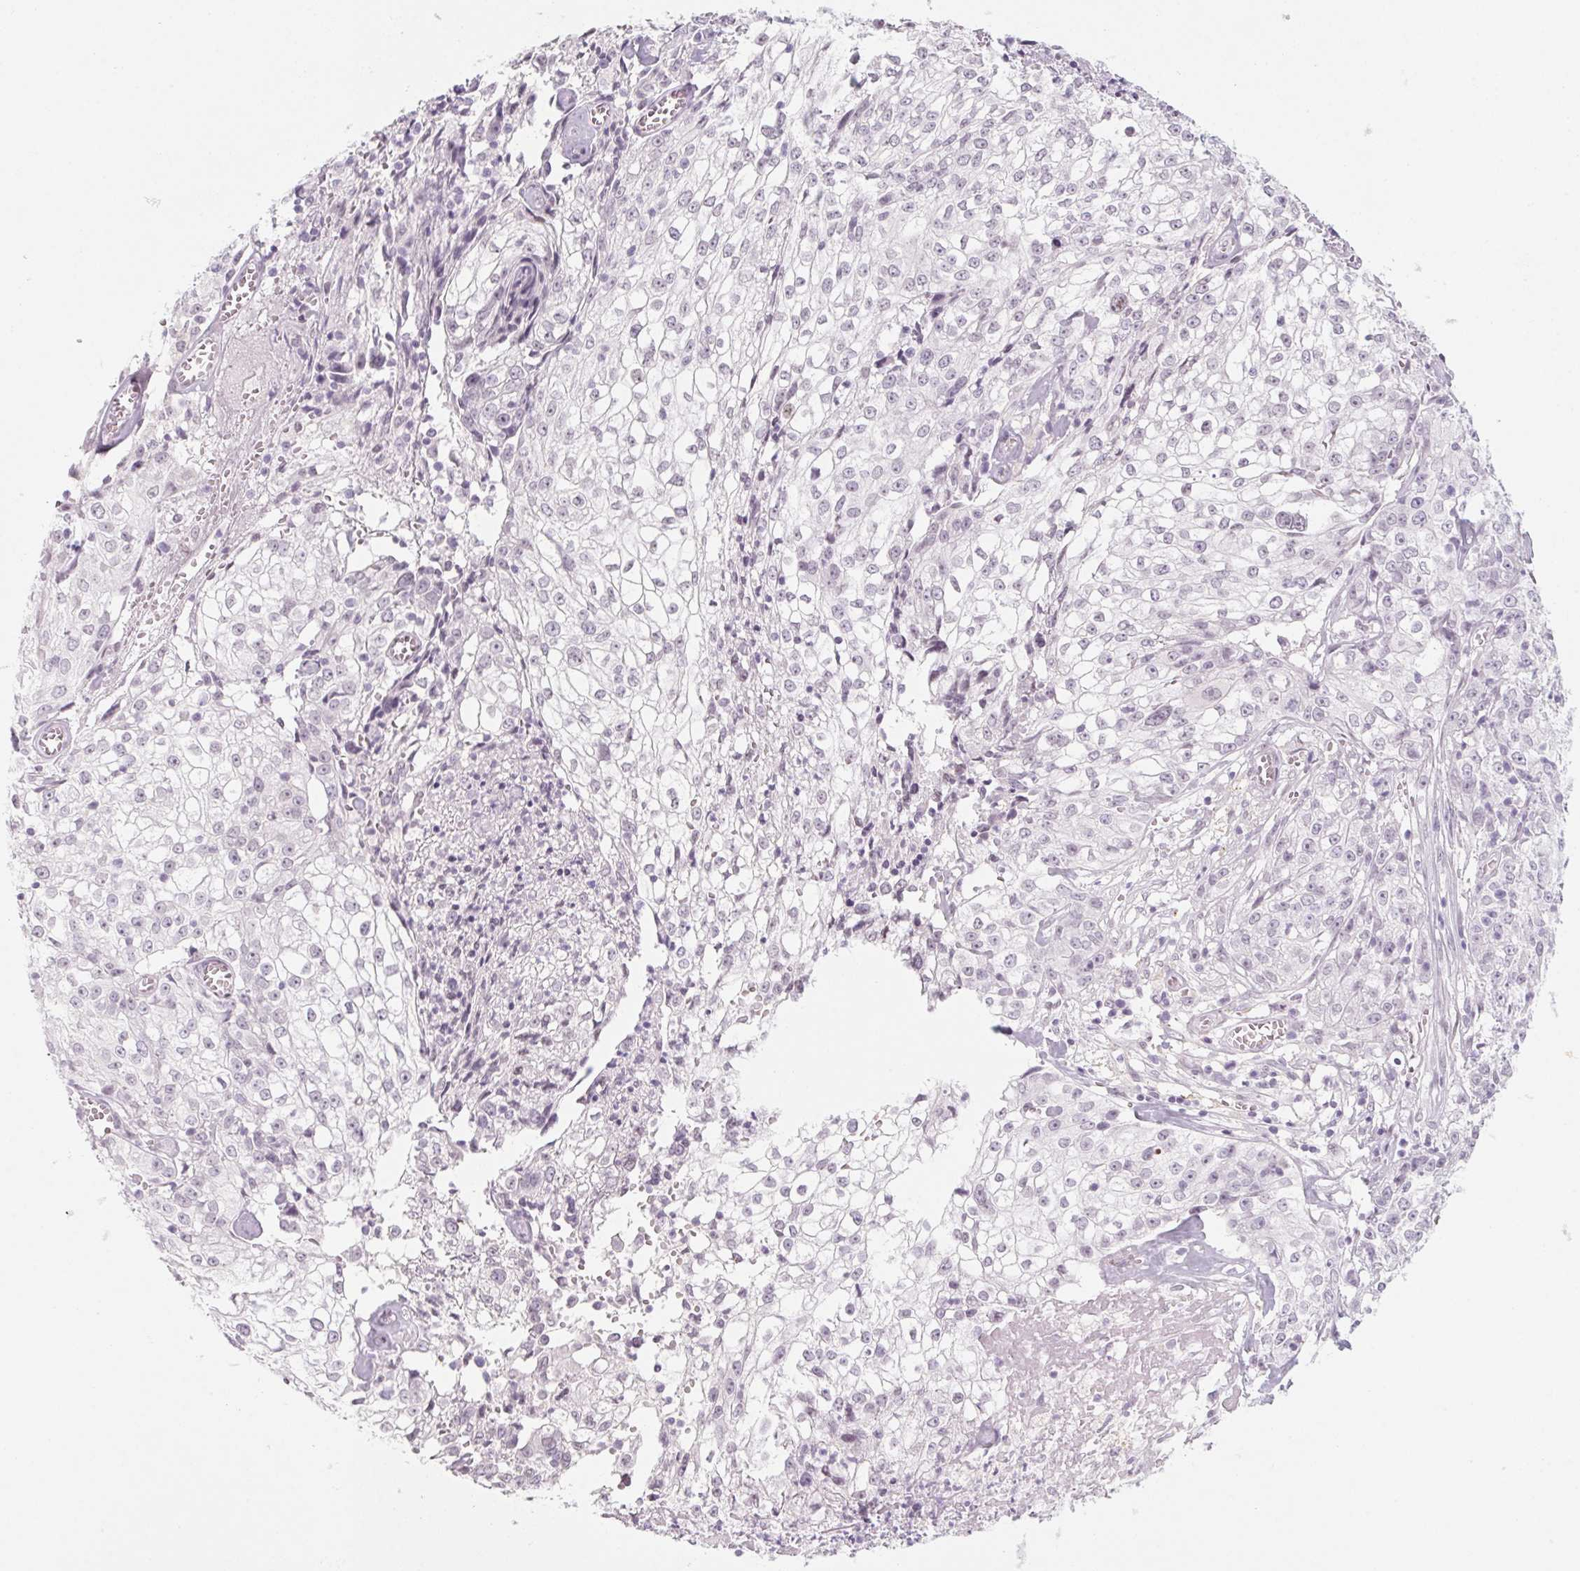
{"staining": {"intensity": "negative", "quantity": "none", "location": "none"}, "tissue": "cervical cancer", "cell_type": "Tumor cells", "image_type": "cancer", "snomed": [{"axis": "morphology", "description": "Squamous cell carcinoma, NOS"}, {"axis": "topography", "description": "Cervix"}], "caption": "Tumor cells are negative for brown protein staining in cervical squamous cell carcinoma.", "gene": "KCNQ2", "patient": {"sex": "female", "age": 85}}